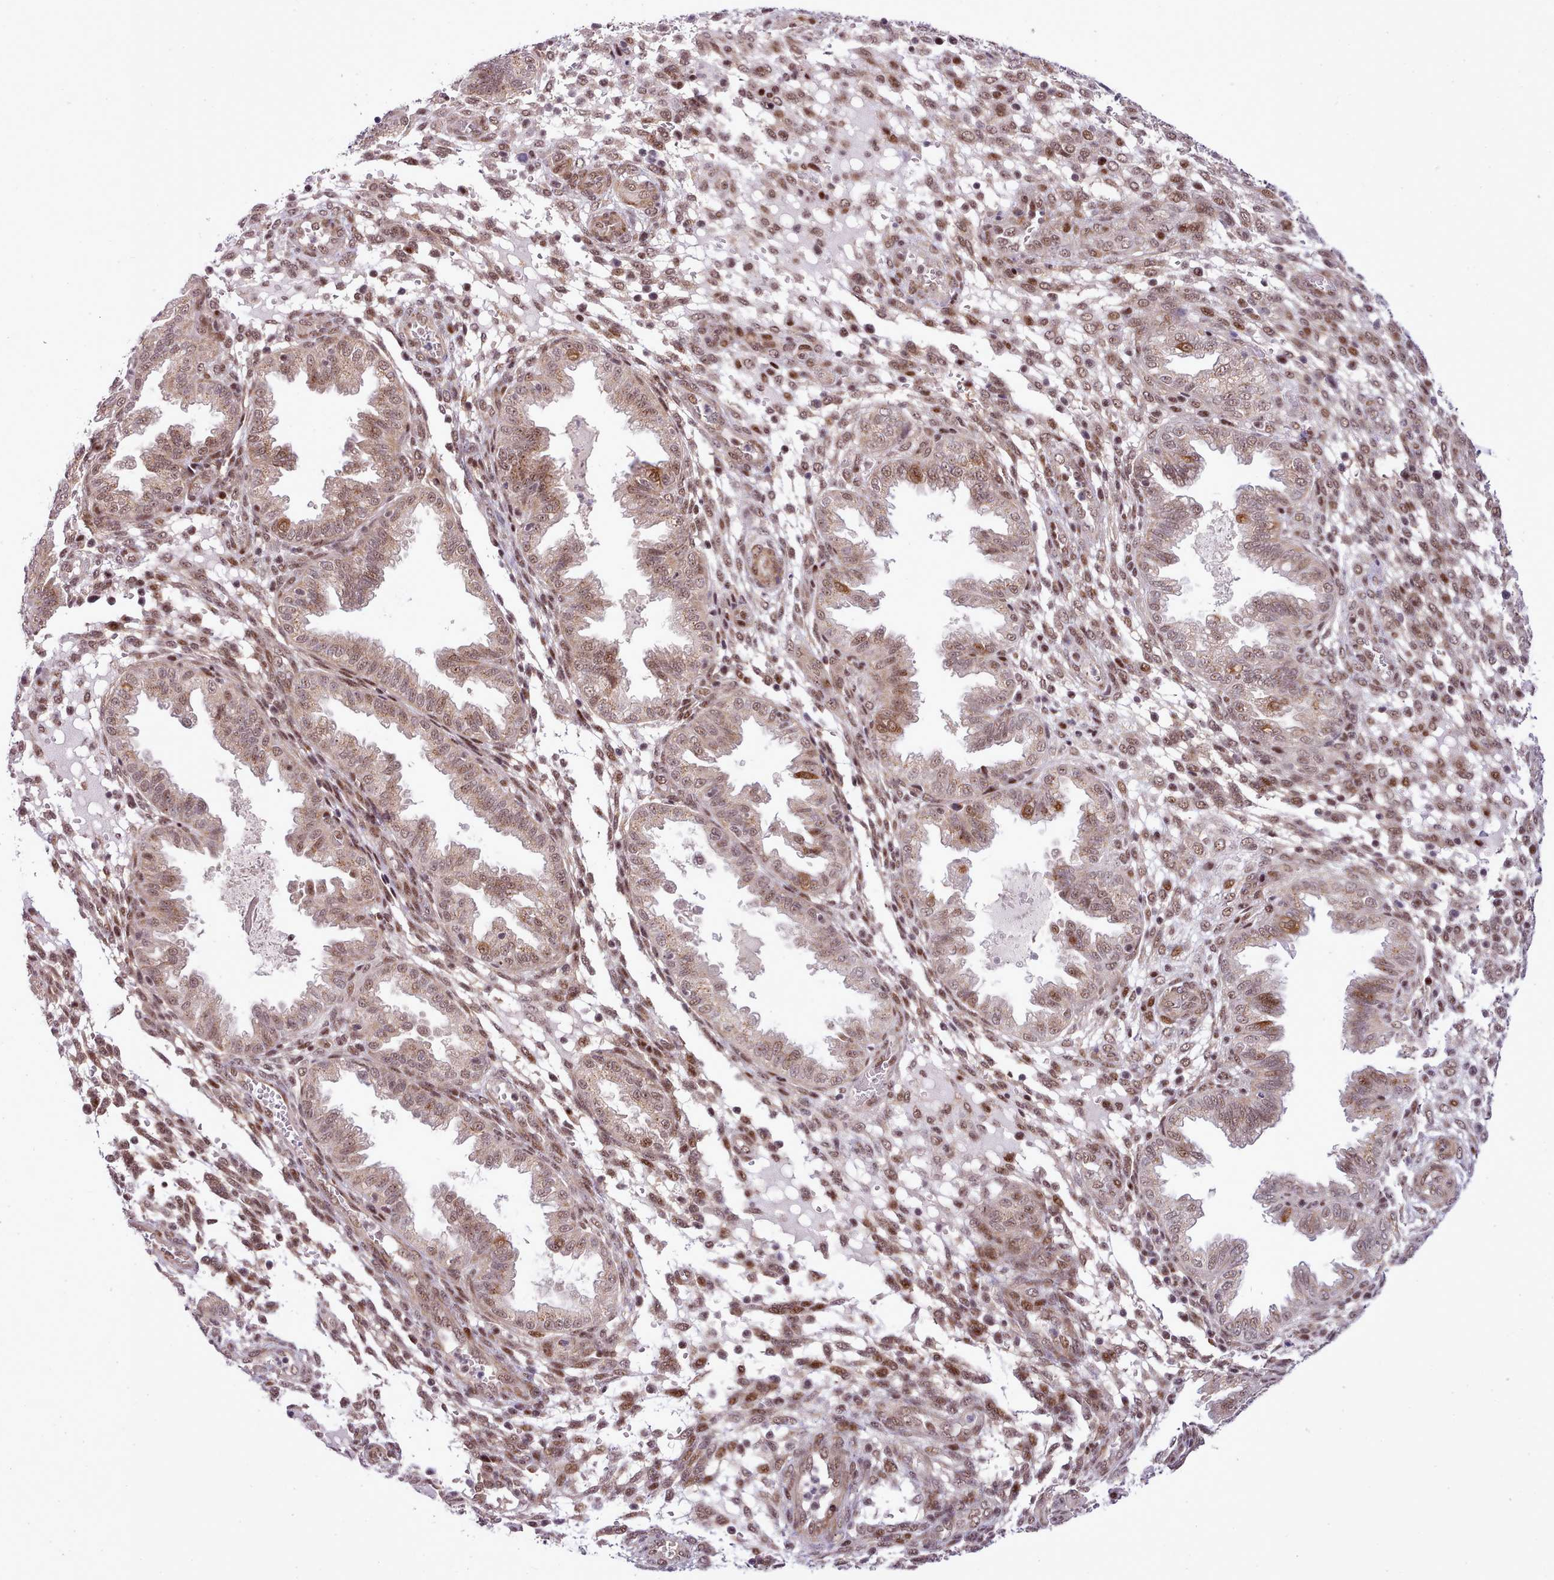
{"staining": {"intensity": "moderate", "quantity": "25%-75%", "location": "nuclear"}, "tissue": "endometrium", "cell_type": "Cells in endometrial stroma", "image_type": "normal", "snomed": [{"axis": "morphology", "description": "Normal tissue, NOS"}, {"axis": "topography", "description": "Endometrium"}], "caption": "Moderate nuclear protein positivity is identified in approximately 25%-75% of cells in endometrial stroma in endometrium.", "gene": "HOXB7", "patient": {"sex": "female", "age": 33}}